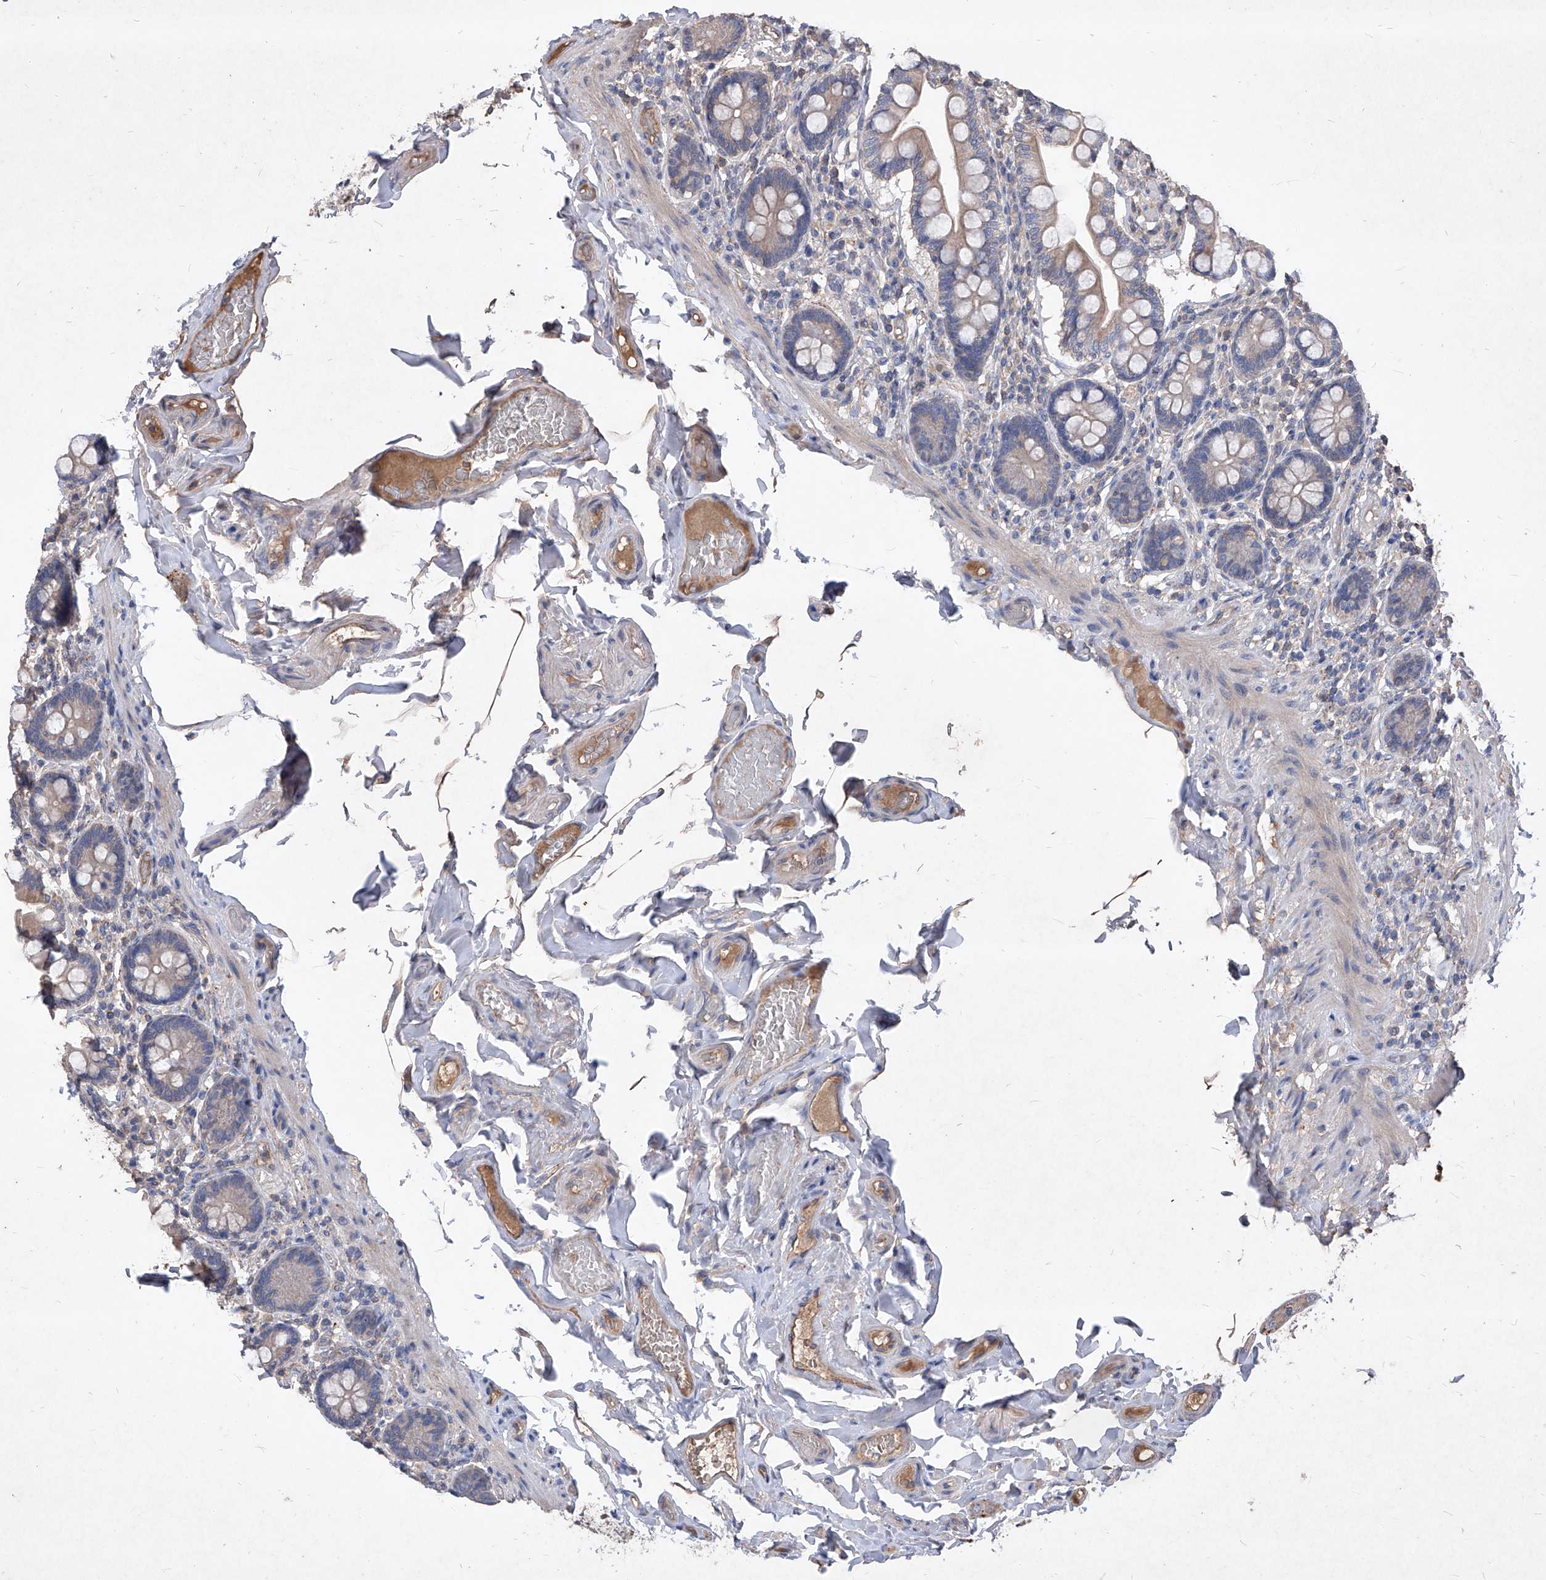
{"staining": {"intensity": "weak", "quantity": "25%-75%", "location": "cytoplasmic/membranous"}, "tissue": "small intestine", "cell_type": "Glandular cells", "image_type": "normal", "snomed": [{"axis": "morphology", "description": "Normal tissue, NOS"}, {"axis": "topography", "description": "Small intestine"}], "caption": "Immunohistochemical staining of unremarkable small intestine exhibits weak cytoplasmic/membranous protein staining in about 25%-75% of glandular cells.", "gene": "SYNGR1", "patient": {"sex": "female", "age": 64}}